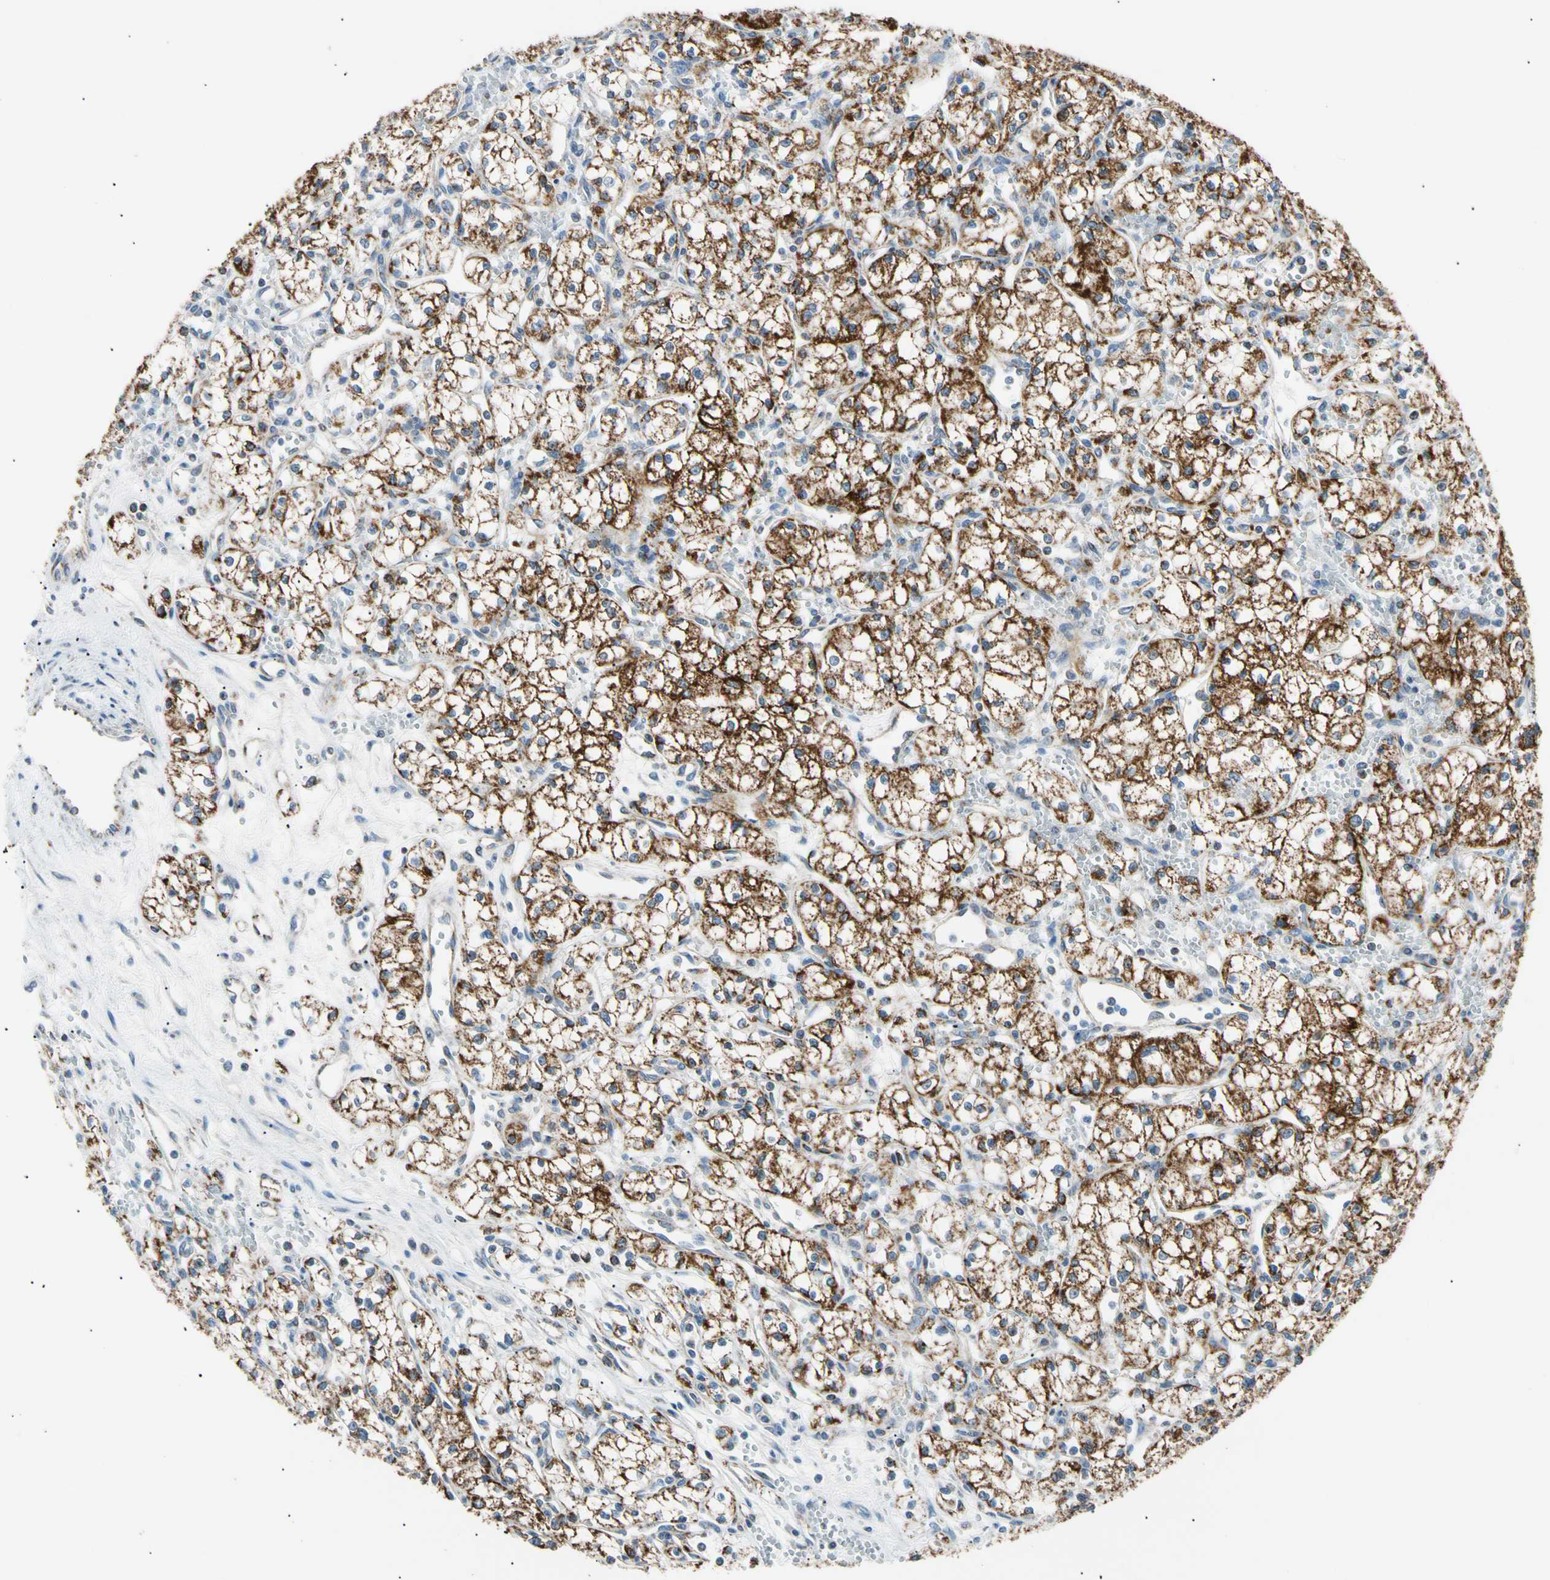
{"staining": {"intensity": "strong", "quantity": ">75%", "location": "cytoplasmic/membranous"}, "tissue": "renal cancer", "cell_type": "Tumor cells", "image_type": "cancer", "snomed": [{"axis": "morphology", "description": "Normal tissue, NOS"}, {"axis": "morphology", "description": "Adenocarcinoma, NOS"}, {"axis": "topography", "description": "Kidney"}], "caption": "This histopathology image reveals immunohistochemistry staining of human renal cancer, with high strong cytoplasmic/membranous expression in about >75% of tumor cells.", "gene": "ACAT1", "patient": {"sex": "male", "age": 59}}